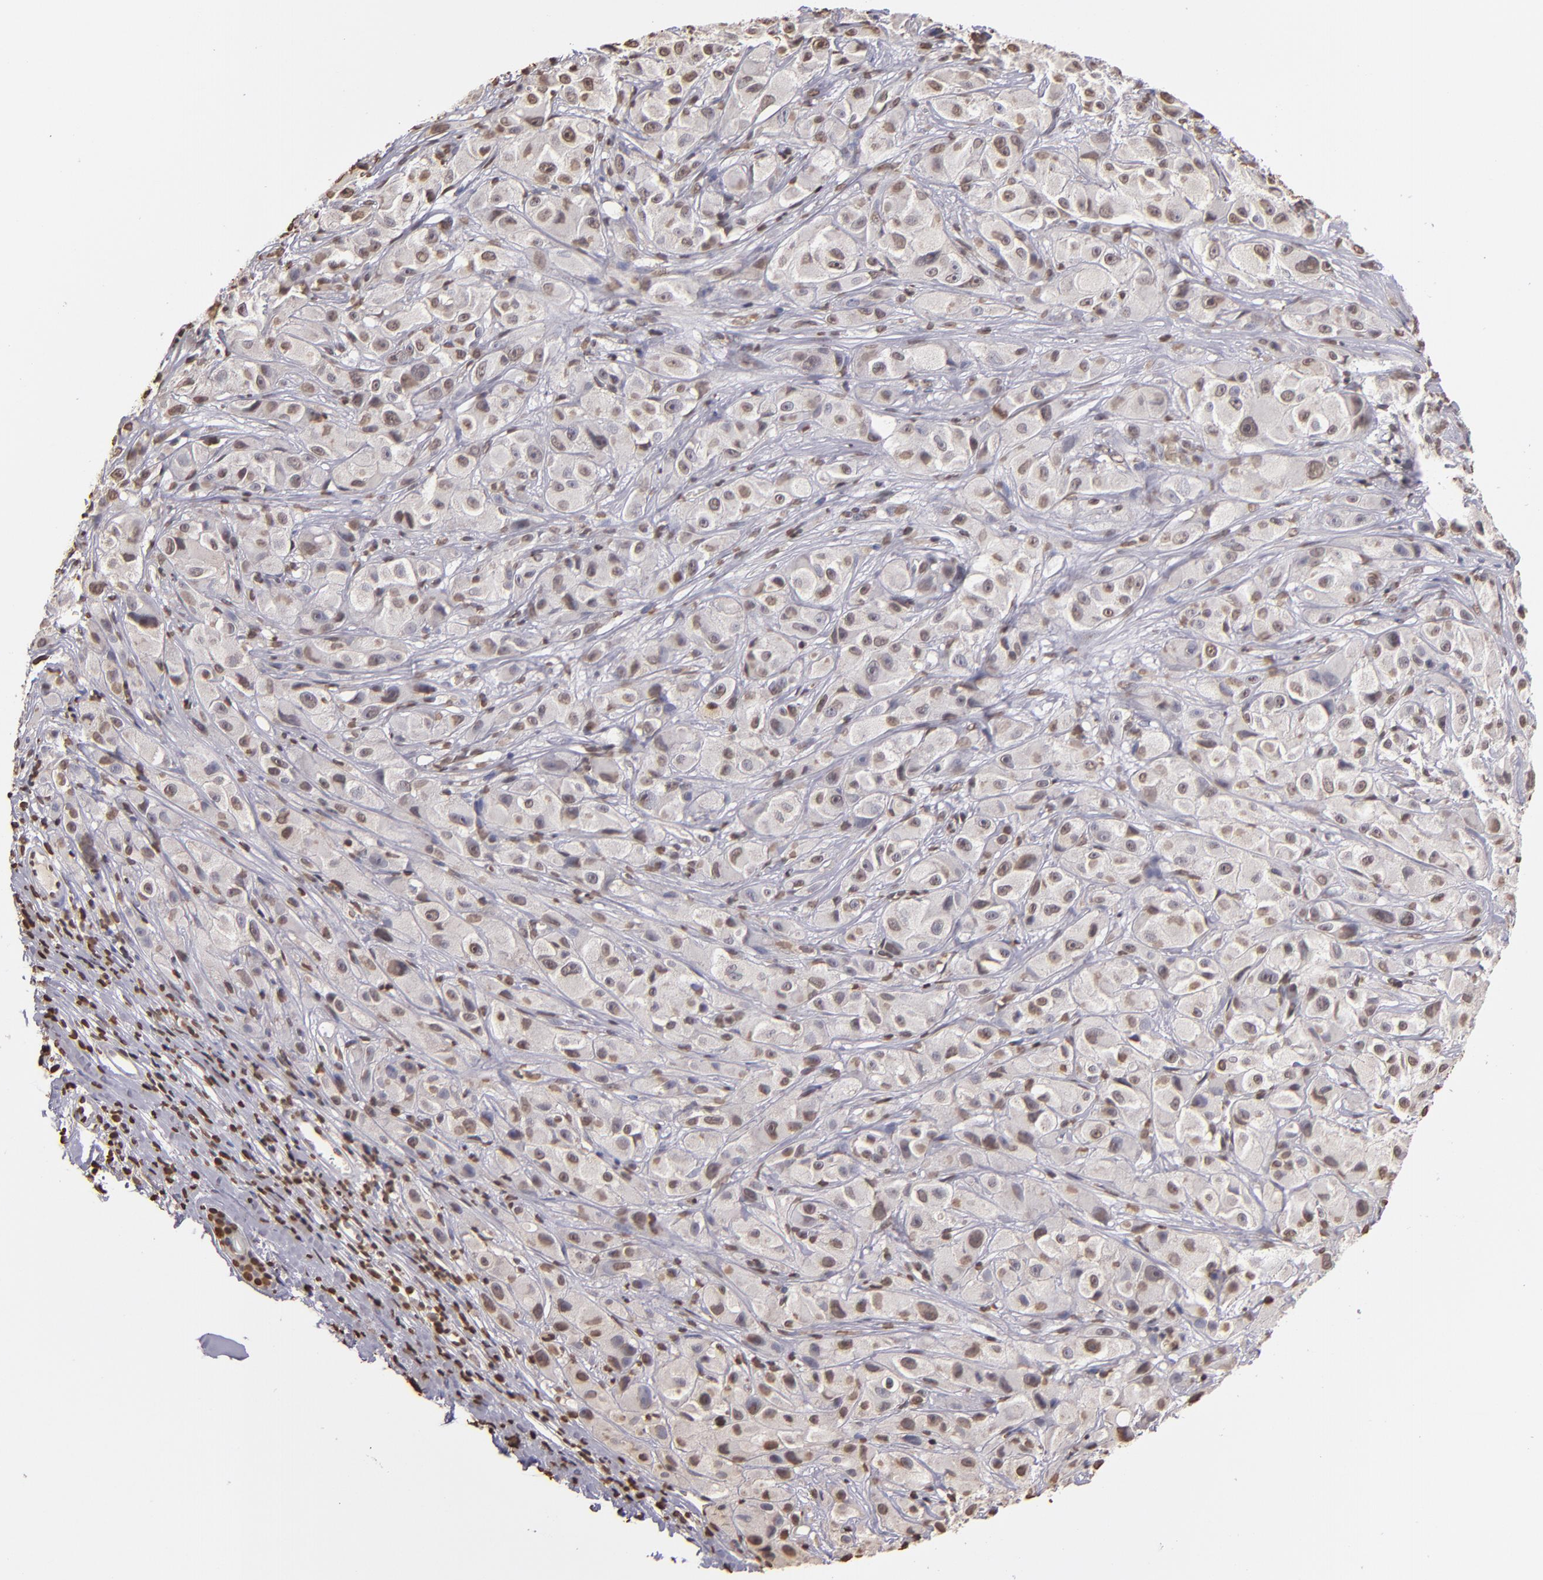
{"staining": {"intensity": "weak", "quantity": "25%-75%", "location": "nuclear"}, "tissue": "melanoma", "cell_type": "Tumor cells", "image_type": "cancer", "snomed": [{"axis": "morphology", "description": "Malignant melanoma, NOS"}, {"axis": "topography", "description": "Skin"}], "caption": "The immunohistochemical stain highlights weak nuclear staining in tumor cells of melanoma tissue.", "gene": "LBX1", "patient": {"sex": "male", "age": 56}}